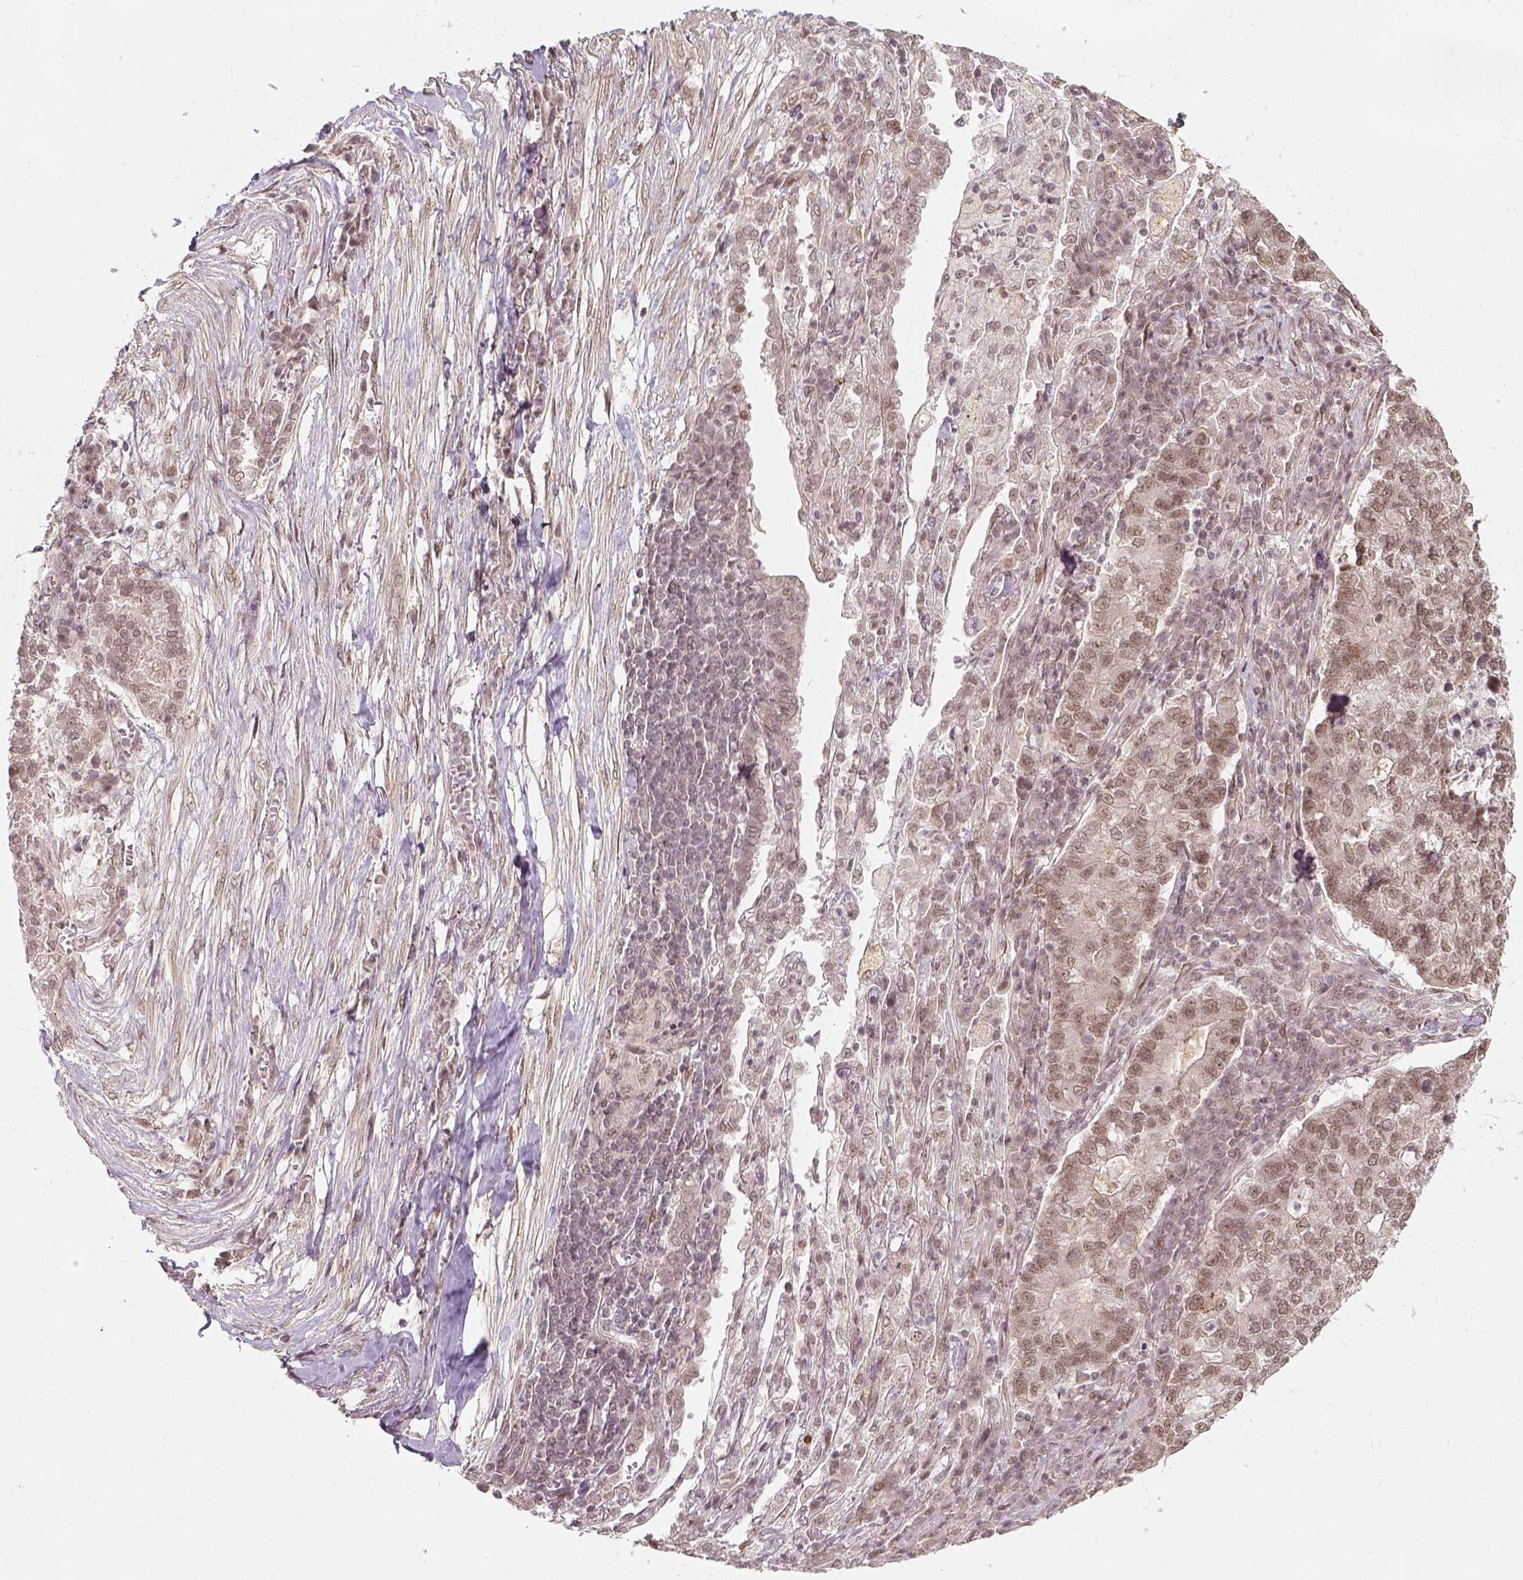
{"staining": {"intensity": "moderate", "quantity": "<25%", "location": "nuclear"}, "tissue": "lung cancer", "cell_type": "Tumor cells", "image_type": "cancer", "snomed": [{"axis": "morphology", "description": "Adenocarcinoma, NOS"}, {"axis": "topography", "description": "Lung"}], "caption": "Lung cancer (adenocarcinoma) tissue exhibits moderate nuclear expression in about <25% of tumor cells", "gene": "ZMAT3", "patient": {"sex": "male", "age": 57}}